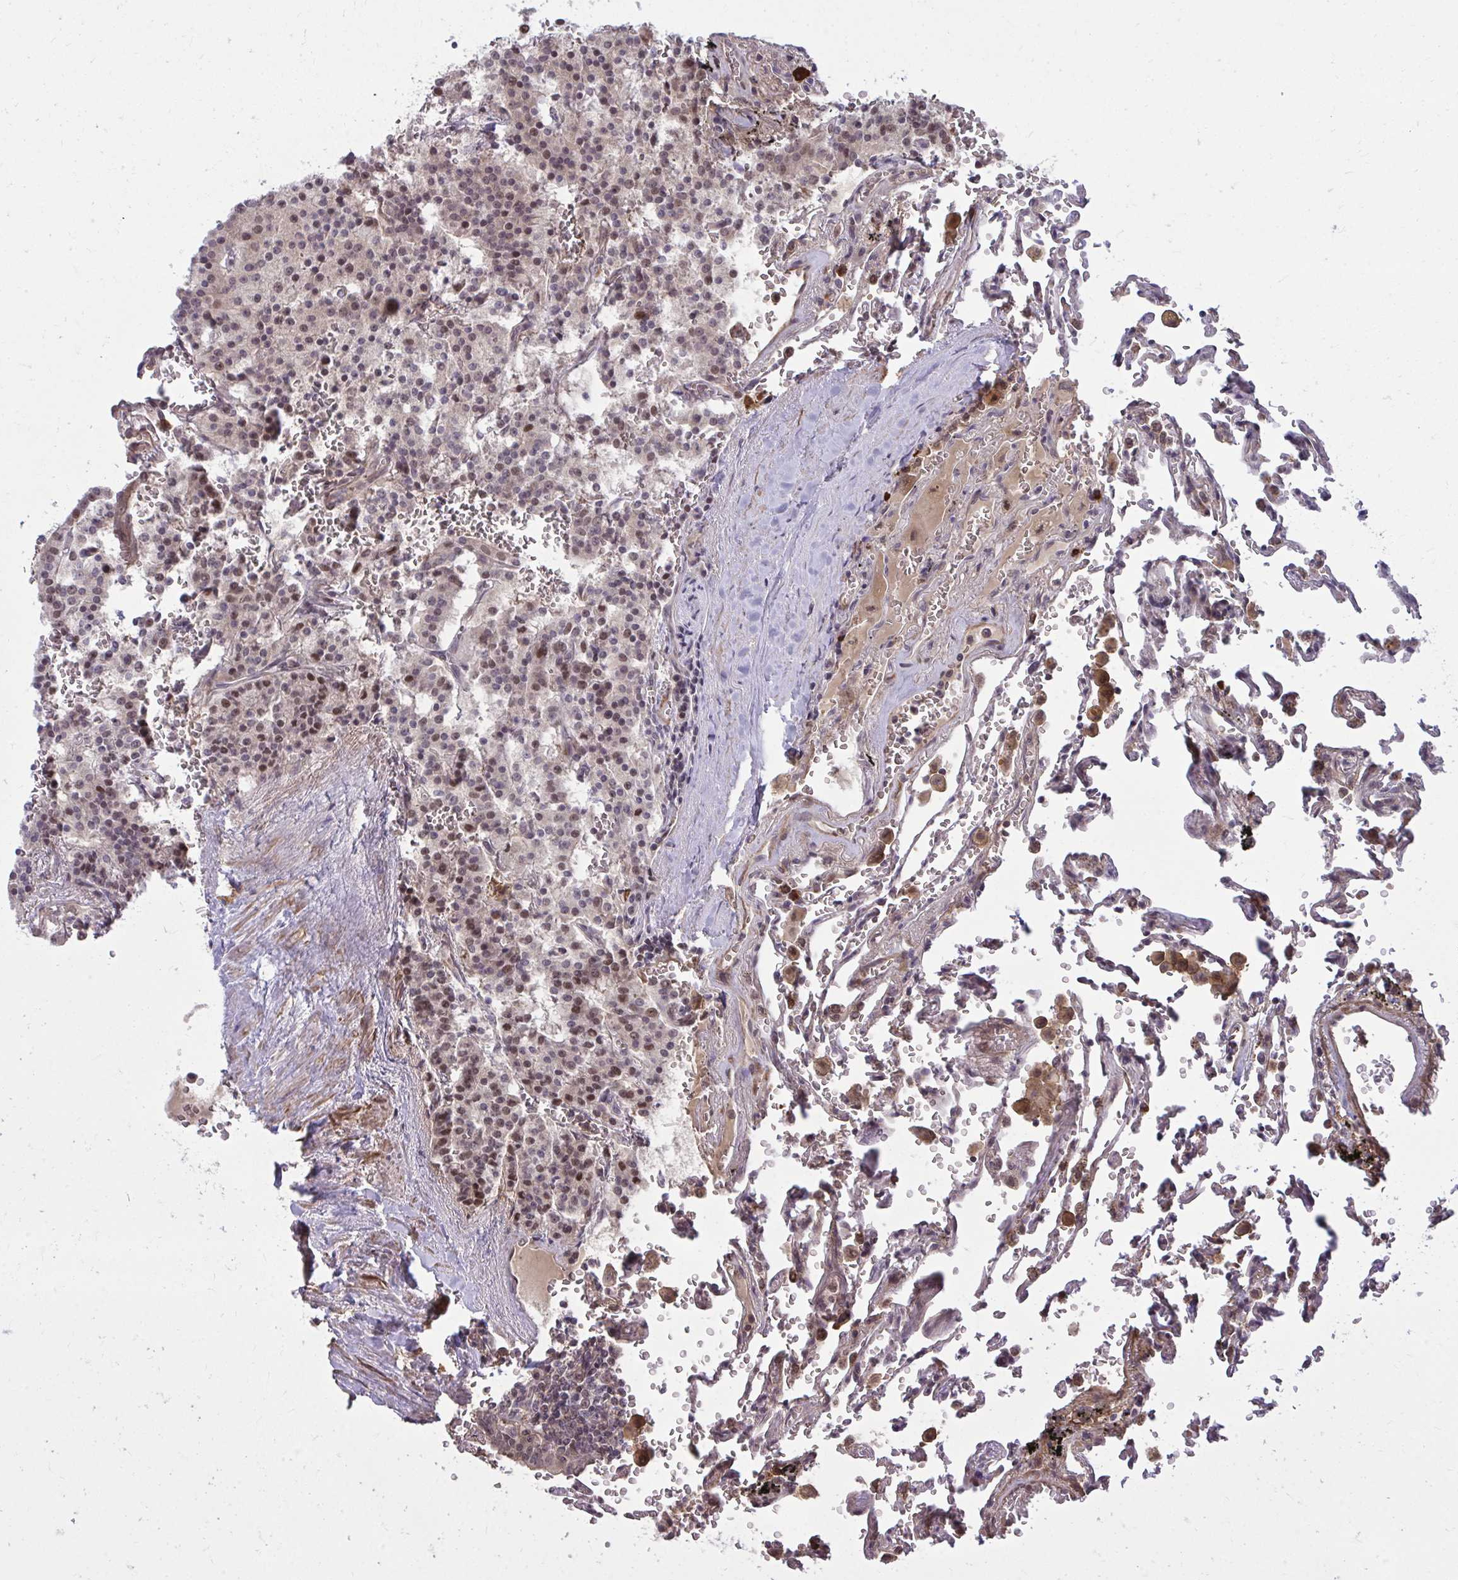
{"staining": {"intensity": "moderate", "quantity": ">75%", "location": "nuclear"}, "tissue": "carcinoid", "cell_type": "Tumor cells", "image_type": "cancer", "snomed": [{"axis": "morphology", "description": "Carcinoid, malignant, NOS"}, {"axis": "topography", "description": "Lung"}], "caption": "DAB (3,3'-diaminobenzidine) immunohistochemical staining of carcinoid shows moderate nuclear protein expression in approximately >75% of tumor cells.", "gene": "ZSCAN9", "patient": {"sex": "male", "age": 70}}